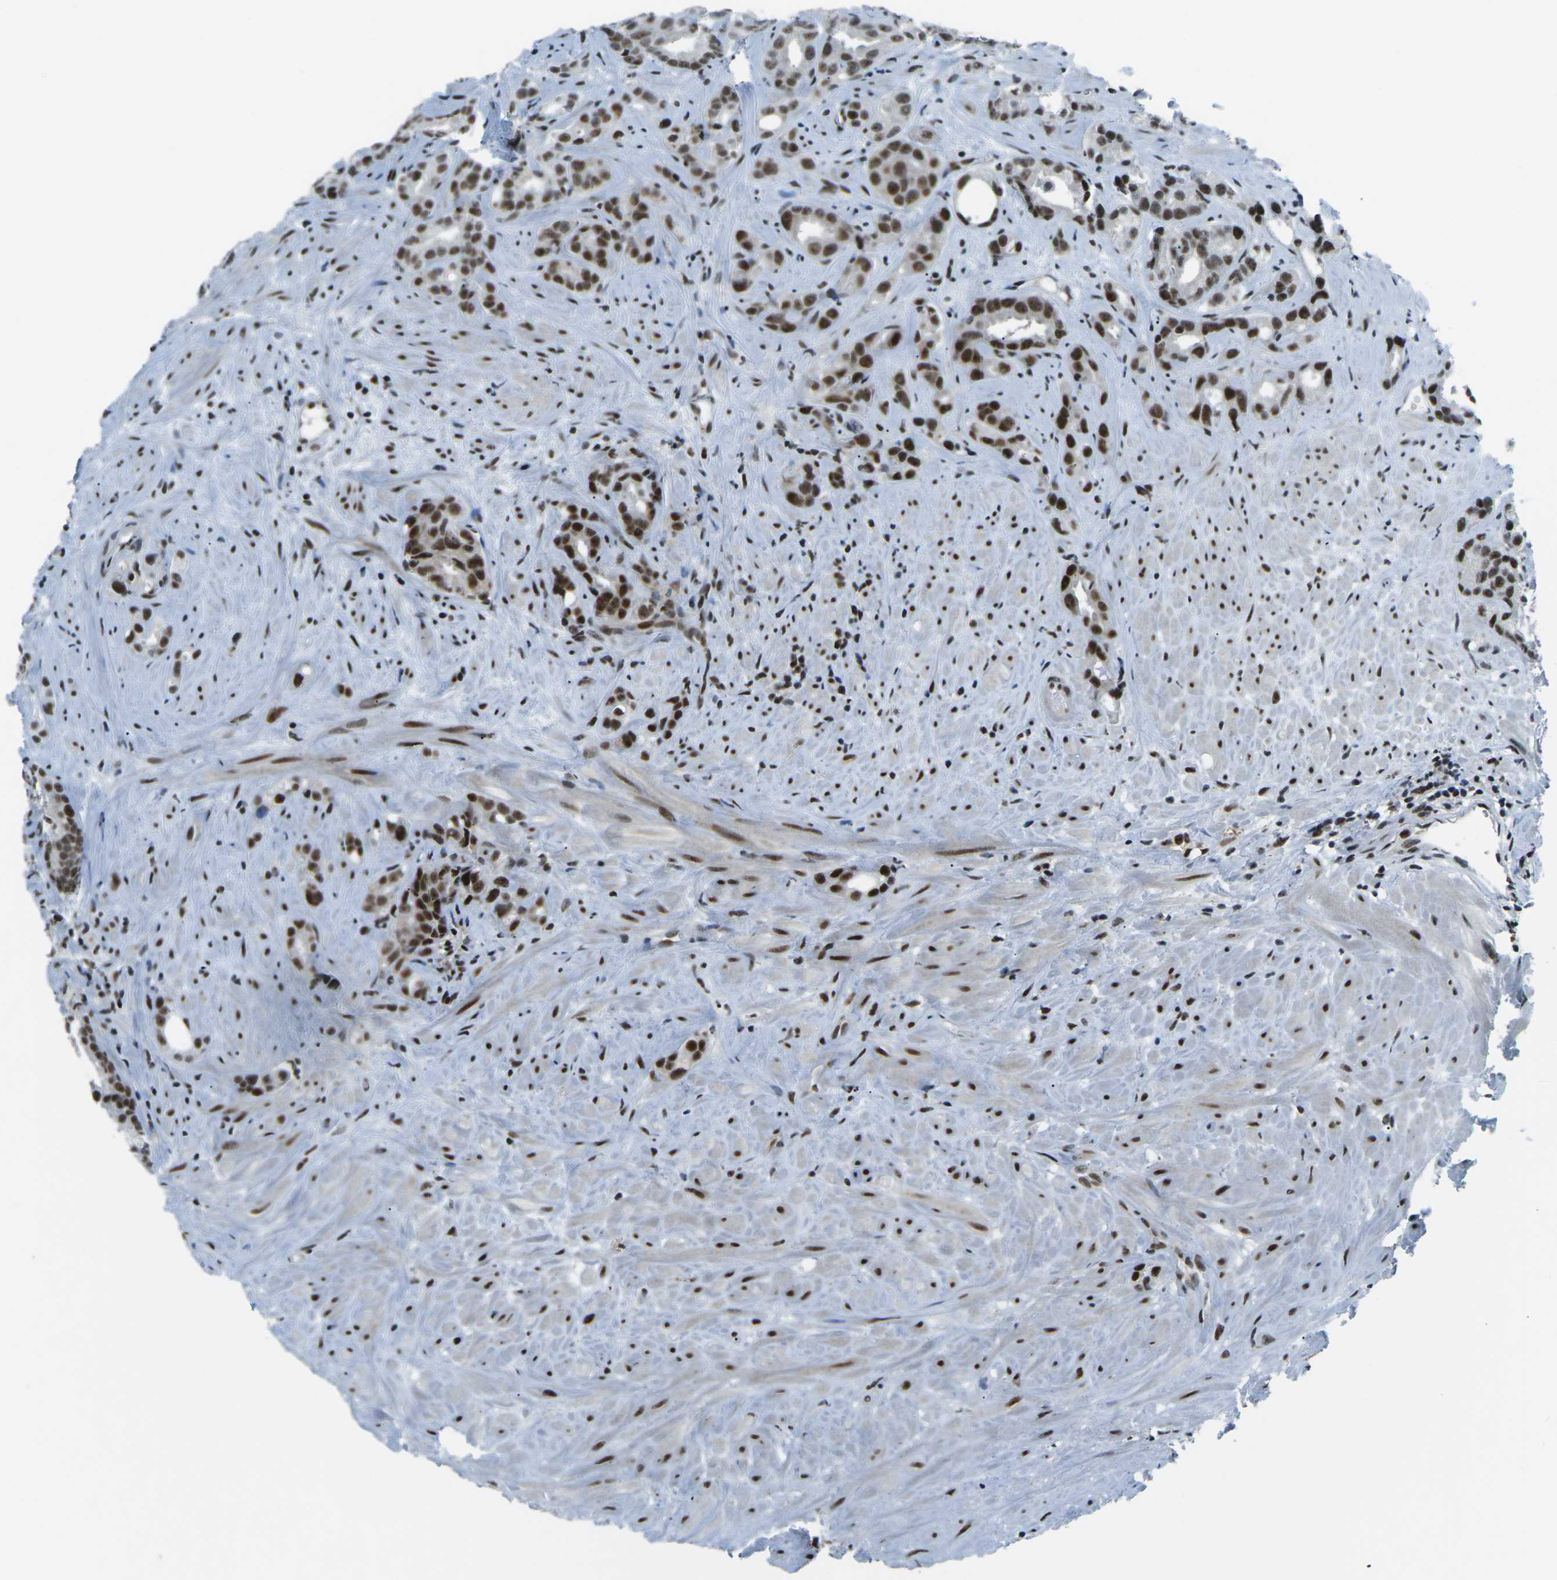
{"staining": {"intensity": "moderate", "quantity": ">75%", "location": "nuclear"}, "tissue": "prostate cancer", "cell_type": "Tumor cells", "image_type": "cancer", "snomed": [{"axis": "morphology", "description": "Adenocarcinoma, Low grade"}, {"axis": "topography", "description": "Prostate"}], "caption": "Prostate cancer (adenocarcinoma (low-grade)) was stained to show a protein in brown. There is medium levels of moderate nuclear staining in about >75% of tumor cells. The staining is performed using DAB brown chromogen to label protein expression. The nuclei are counter-stained blue using hematoxylin.", "gene": "RBL2", "patient": {"sex": "male", "age": 89}}